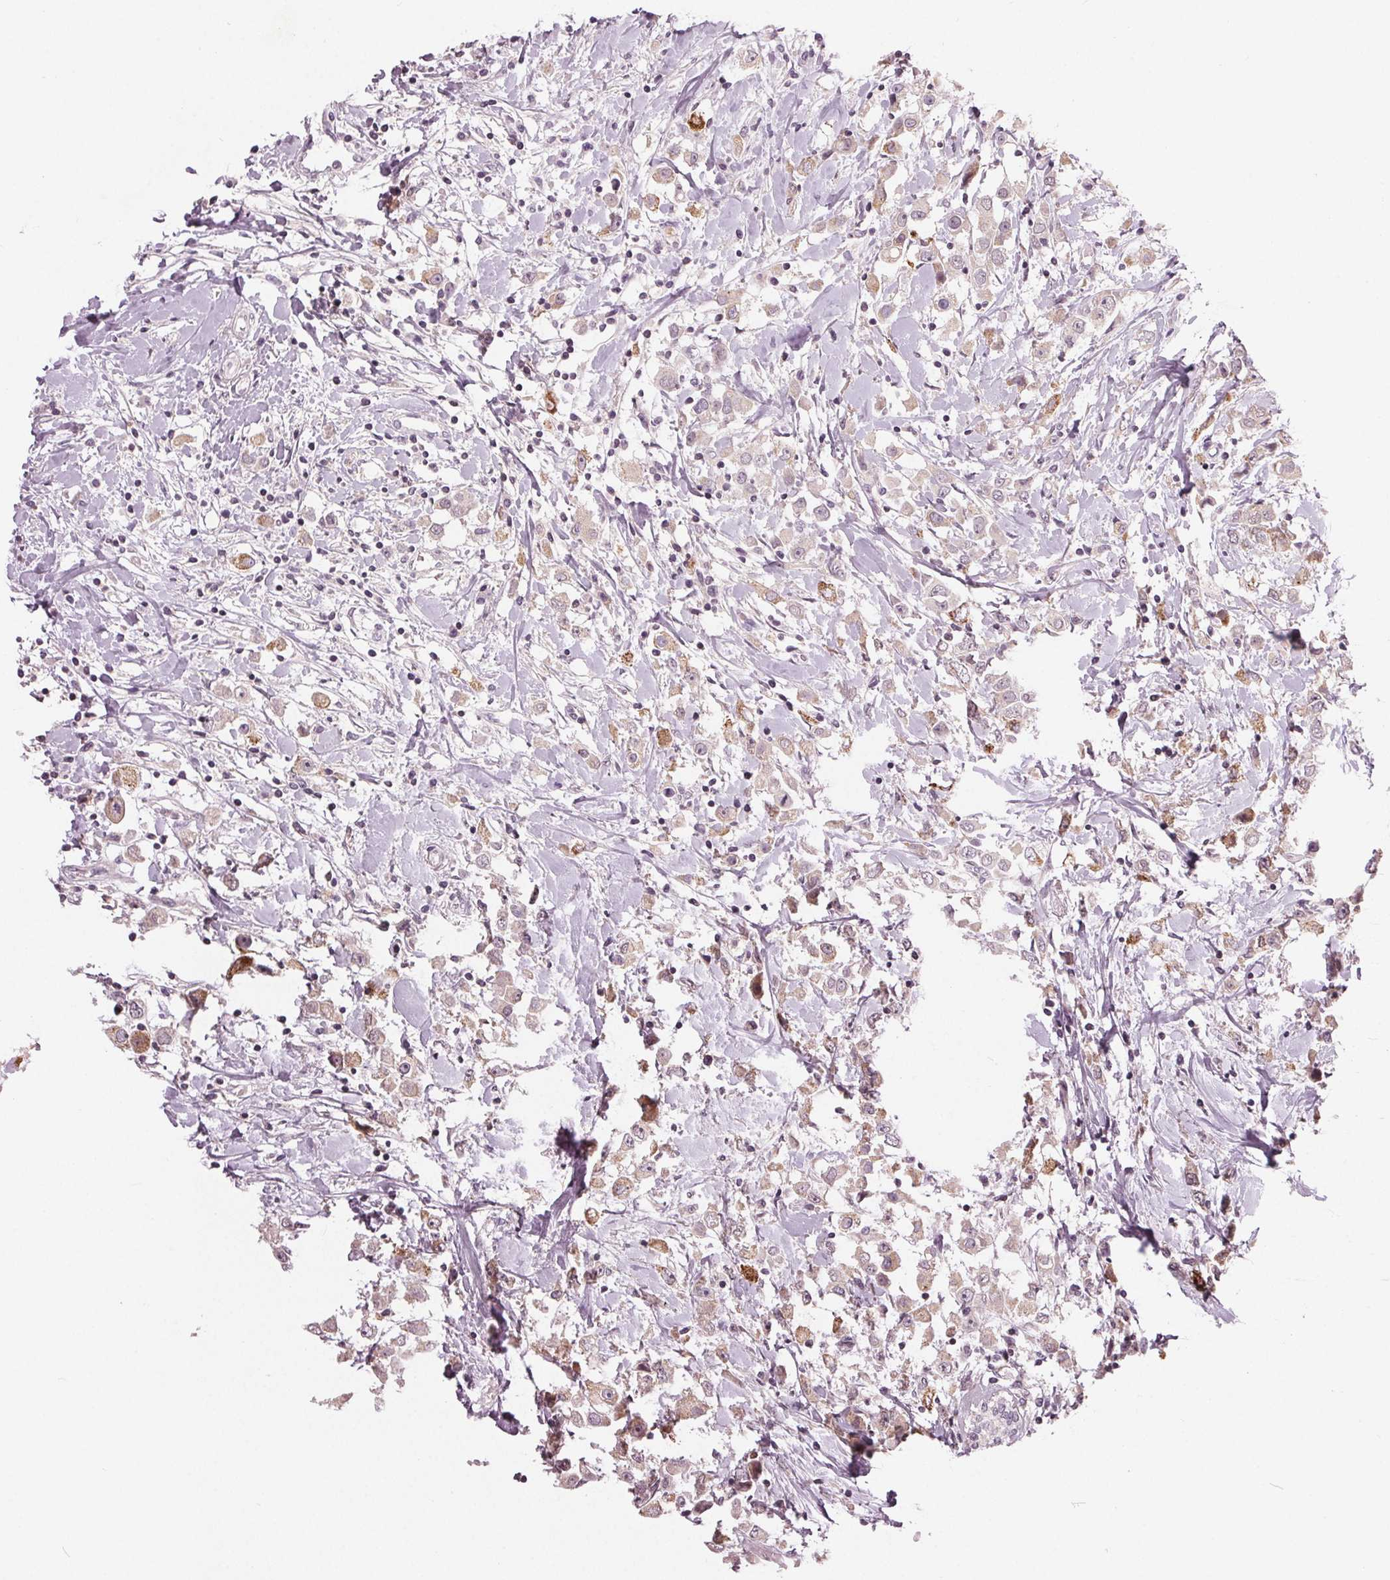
{"staining": {"intensity": "strong", "quantity": "<25%", "location": "cytoplasmic/membranous"}, "tissue": "breast cancer", "cell_type": "Tumor cells", "image_type": "cancer", "snomed": [{"axis": "morphology", "description": "Duct carcinoma"}, {"axis": "topography", "description": "Breast"}], "caption": "This is an image of immunohistochemistry (IHC) staining of breast cancer, which shows strong staining in the cytoplasmic/membranous of tumor cells.", "gene": "ZNF605", "patient": {"sex": "female", "age": 61}}